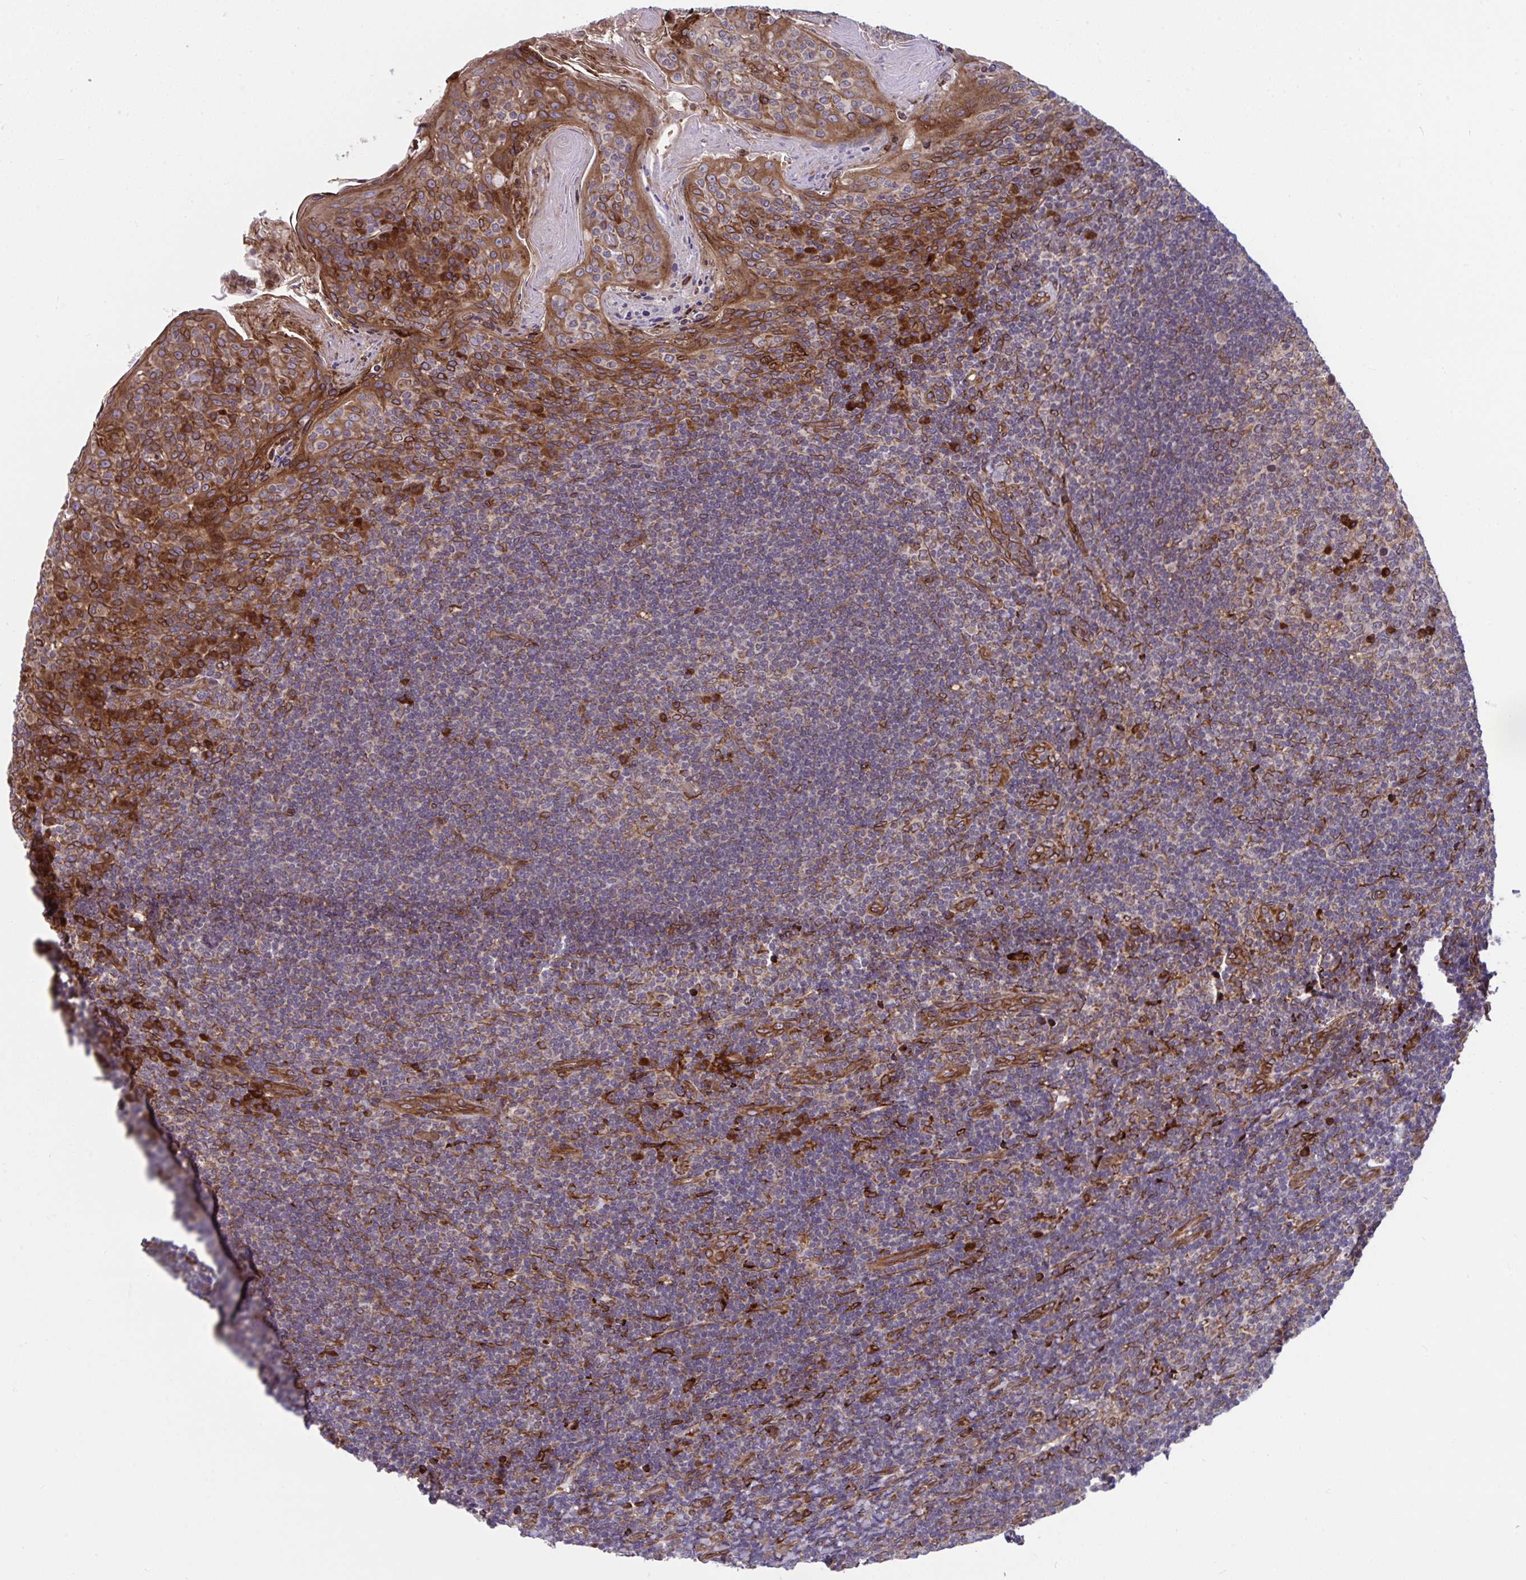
{"staining": {"intensity": "strong", "quantity": "<25%", "location": "cytoplasmic/membranous"}, "tissue": "tonsil", "cell_type": "Germinal center cells", "image_type": "normal", "snomed": [{"axis": "morphology", "description": "Normal tissue, NOS"}, {"axis": "topography", "description": "Tonsil"}], "caption": "Immunohistochemical staining of unremarkable human tonsil exhibits strong cytoplasmic/membranous protein staining in about <25% of germinal center cells. The staining is performed using DAB (3,3'-diaminobenzidine) brown chromogen to label protein expression. The nuclei are counter-stained blue using hematoxylin.", "gene": "STIM2", "patient": {"sex": "female", "age": 10}}